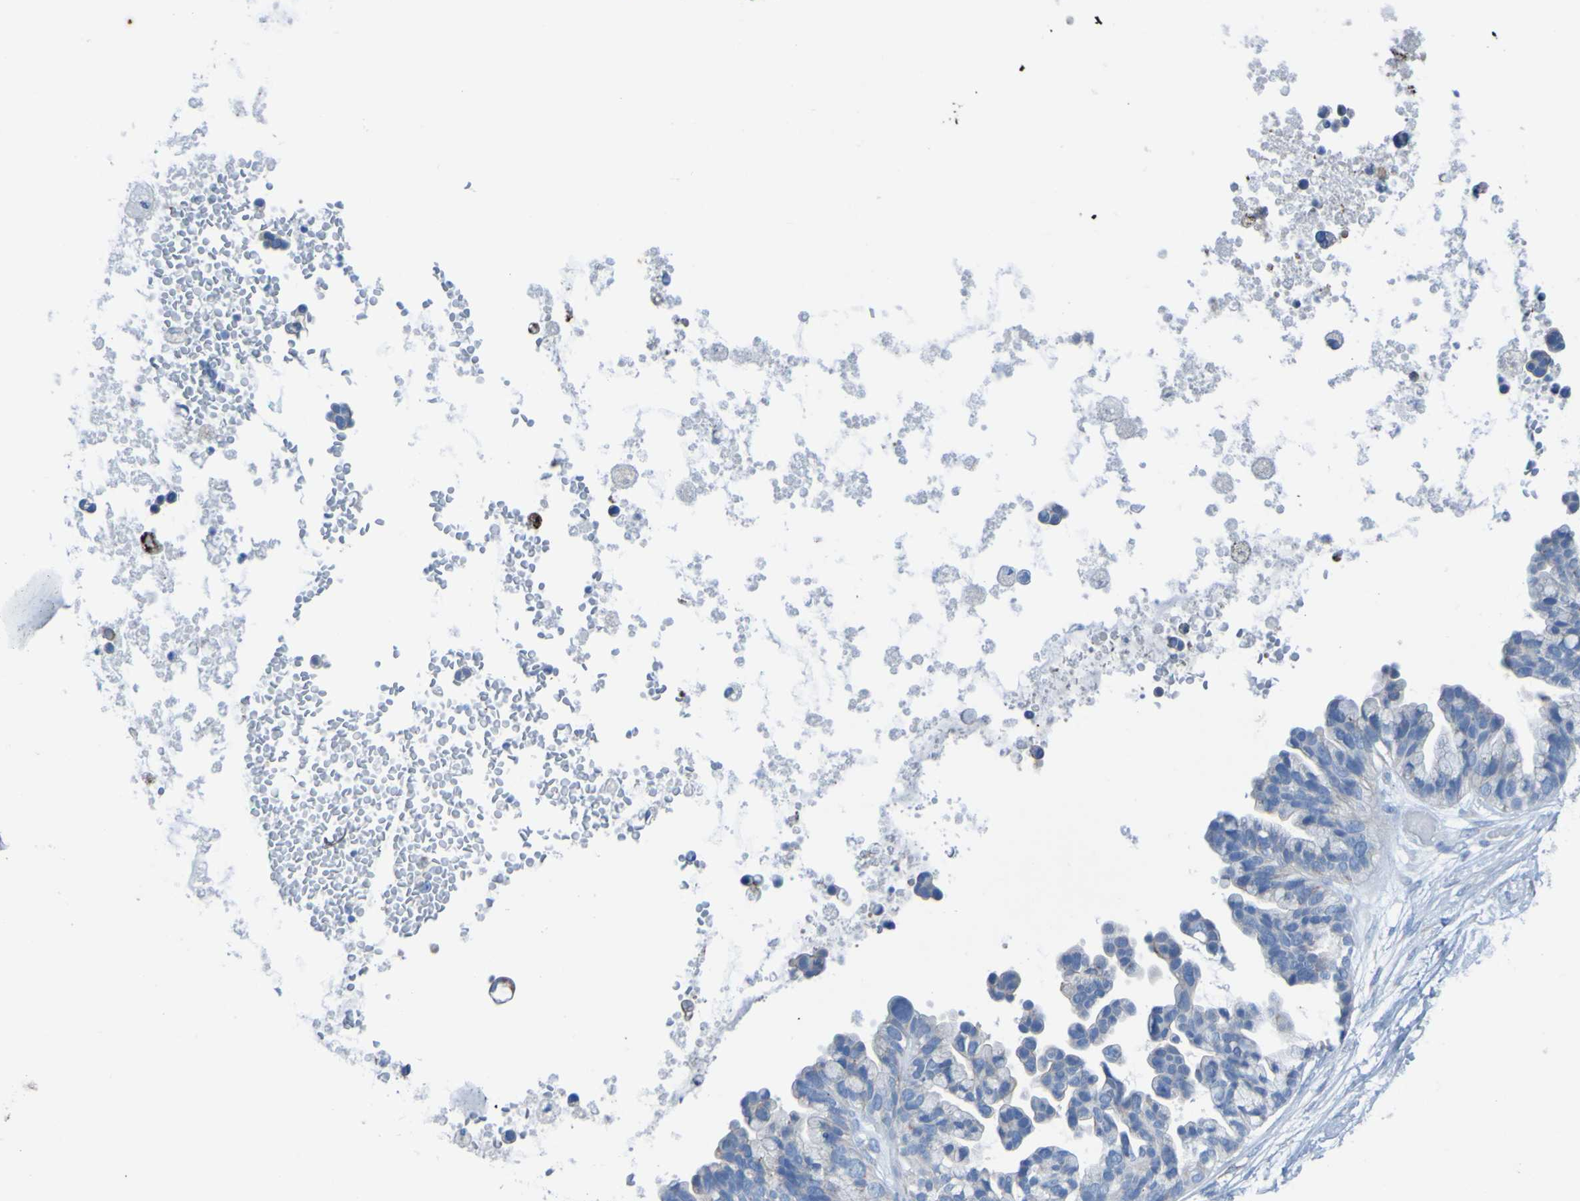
{"staining": {"intensity": "strong", "quantity": "25%-75%", "location": "cytoplasmic/membranous"}, "tissue": "ovarian cancer", "cell_type": "Tumor cells", "image_type": "cancer", "snomed": [{"axis": "morphology", "description": "Cystadenocarcinoma, serous, NOS"}, {"axis": "topography", "description": "Ovary"}], "caption": "DAB (3,3'-diaminobenzidine) immunohistochemical staining of ovarian cancer demonstrates strong cytoplasmic/membranous protein positivity in about 25%-75% of tumor cells.", "gene": "ACMSD", "patient": {"sex": "female", "age": 56}}